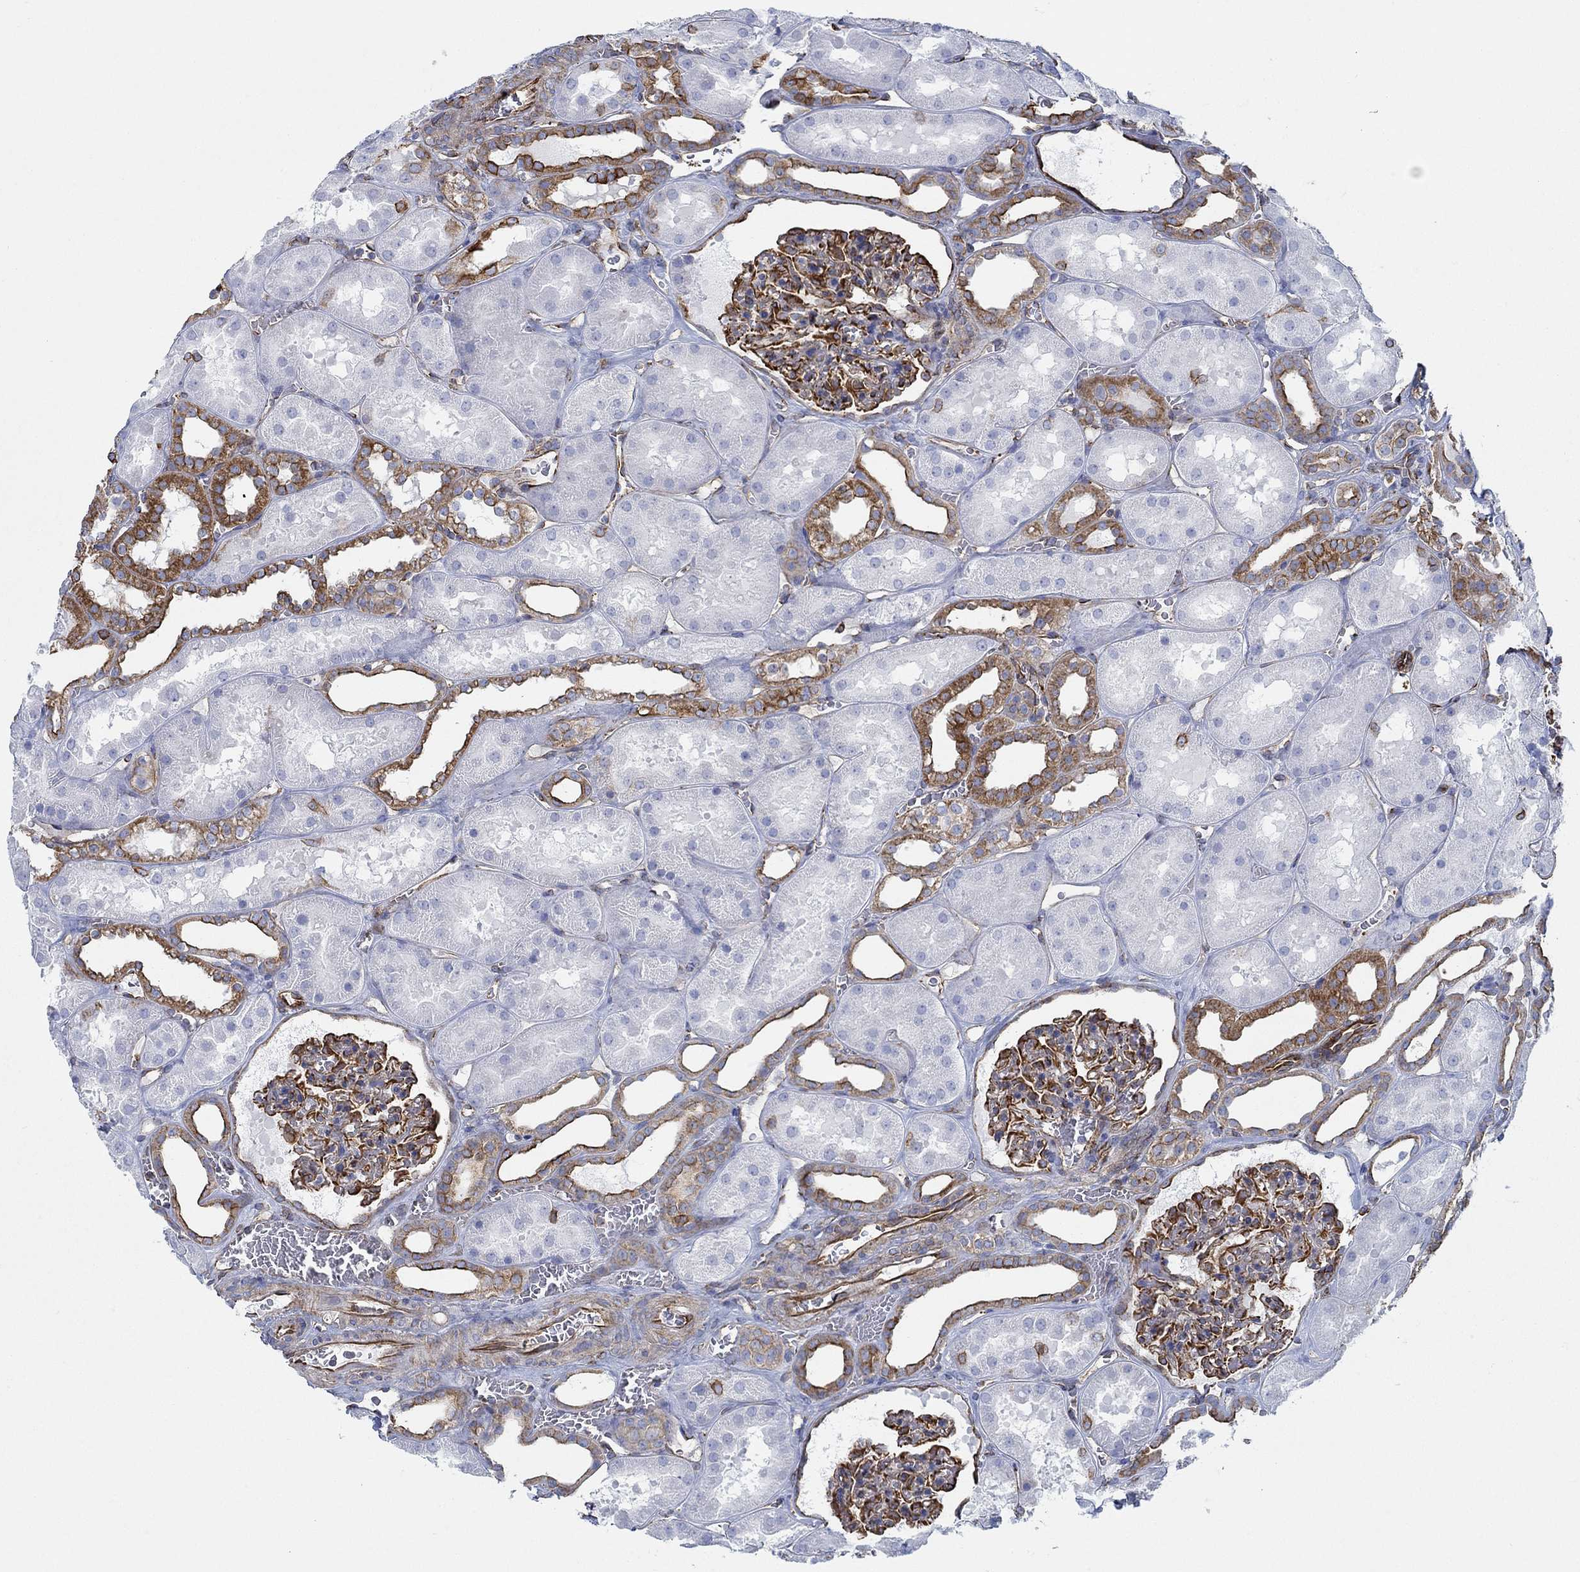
{"staining": {"intensity": "strong", "quantity": "25%-75%", "location": "cytoplasmic/membranous"}, "tissue": "kidney", "cell_type": "Cells in glomeruli", "image_type": "normal", "snomed": [{"axis": "morphology", "description": "Normal tissue, NOS"}, {"axis": "topography", "description": "Kidney"}], "caption": "Strong cytoplasmic/membranous protein positivity is seen in about 25%-75% of cells in glomeruli in kidney. (IHC, brightfield microscopy, high magnification).", "gene": "STC2", "patient": {"sex": "female", "age": 41}}